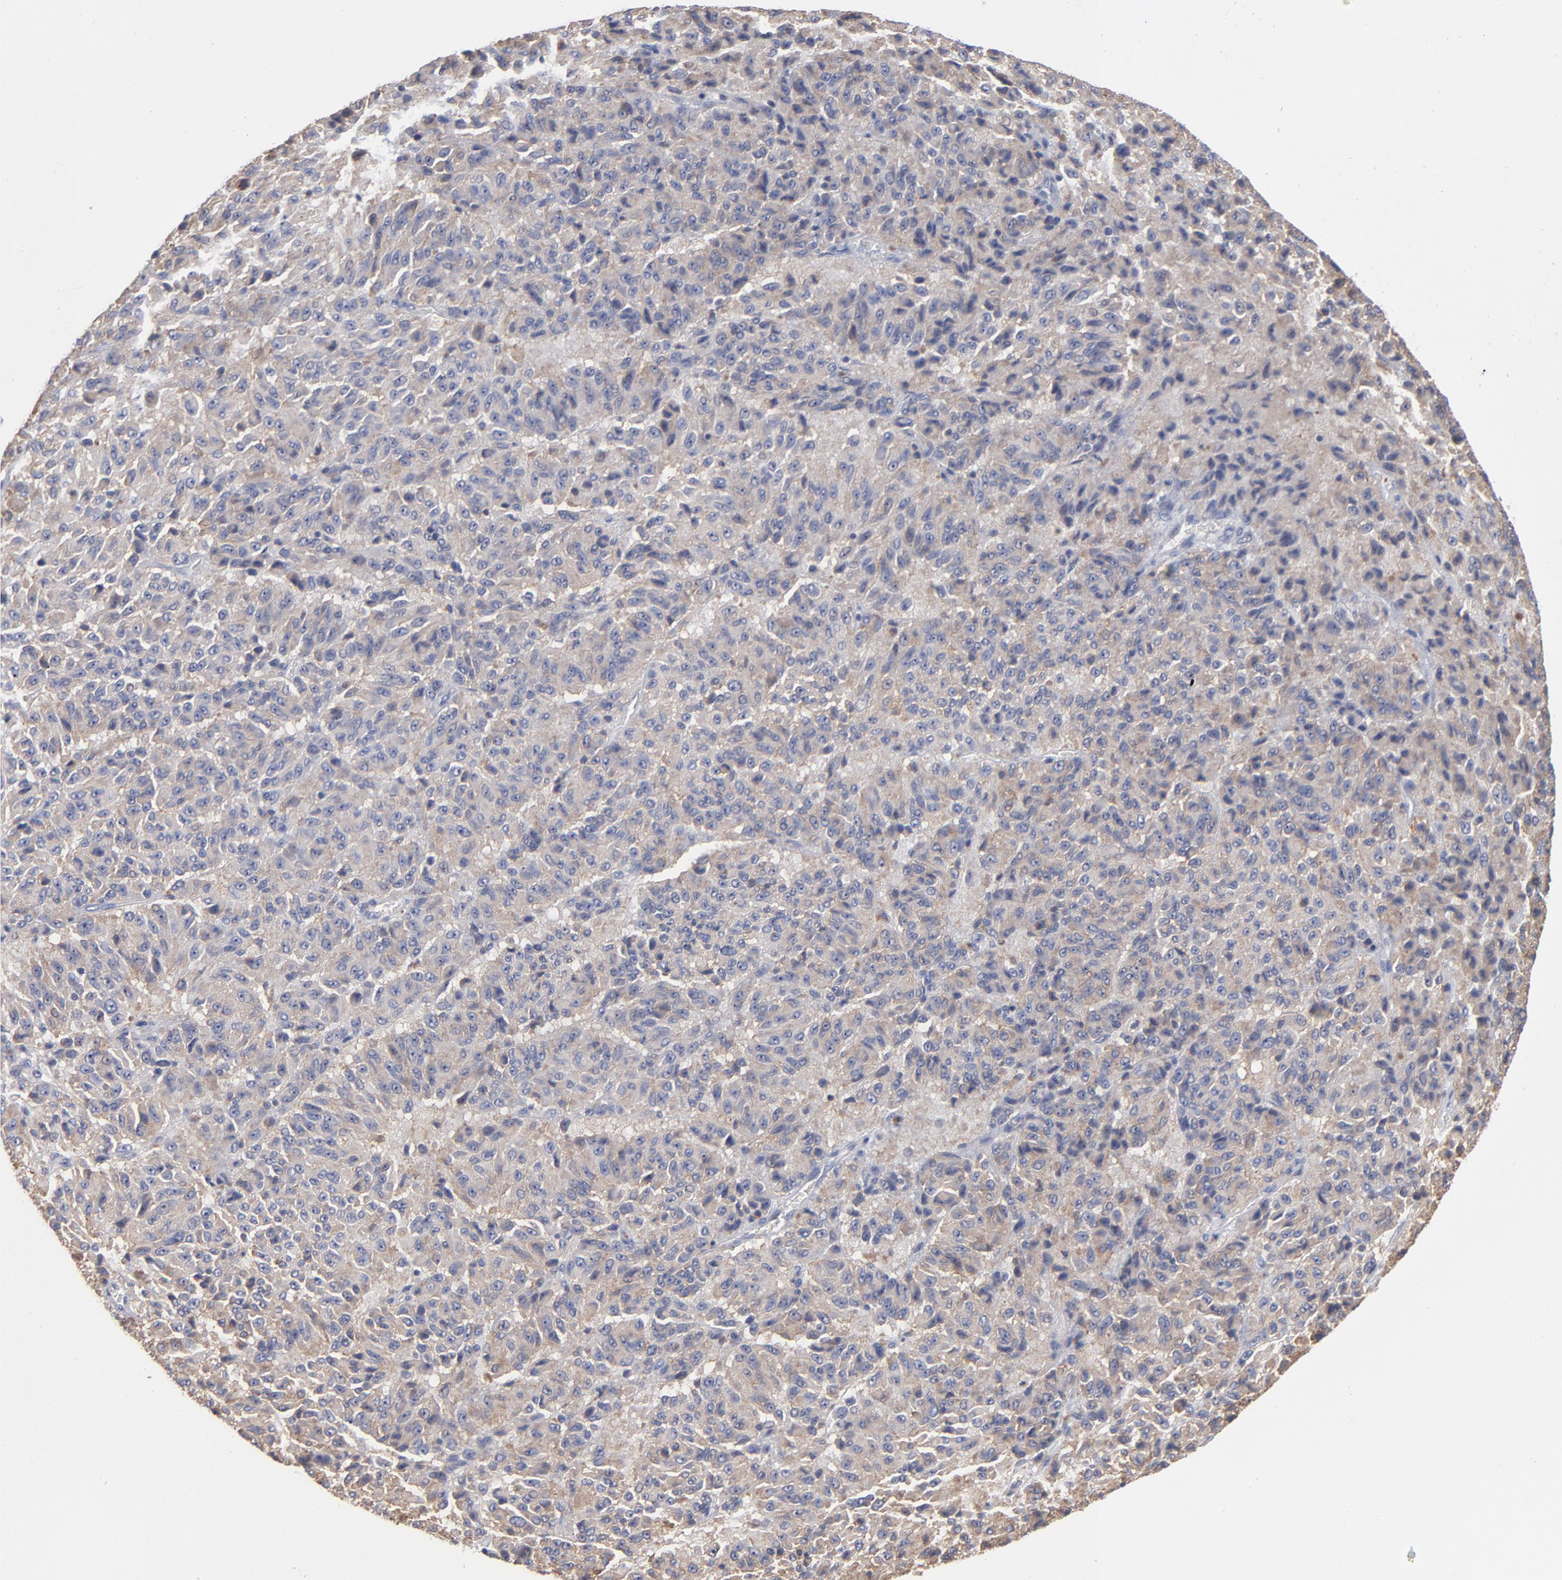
{"staining": {"intensity": "weak", "quantity": "25%-75%", "location": "cytoplasmic/membranous"}, "tissue": "melanoma", "cell_type": "Tumor cells", "image_type": "cancer", "snomed": [{"axis": "morphology", "description": "Malignant melanoma, Metastatic site"}, {"axis": "topography", "description": "Lung"}], "caption": "The image shows a brown stain indicating the presence of a protein in the cytoplasmic/membranous of tumor cells in malignant melanoma (metastatic site). (brown staining indicates protein expression, while blue staining denotes nuclei).", "gene": "RRAGB", "patient": {"sex": "male", "age": 64}}